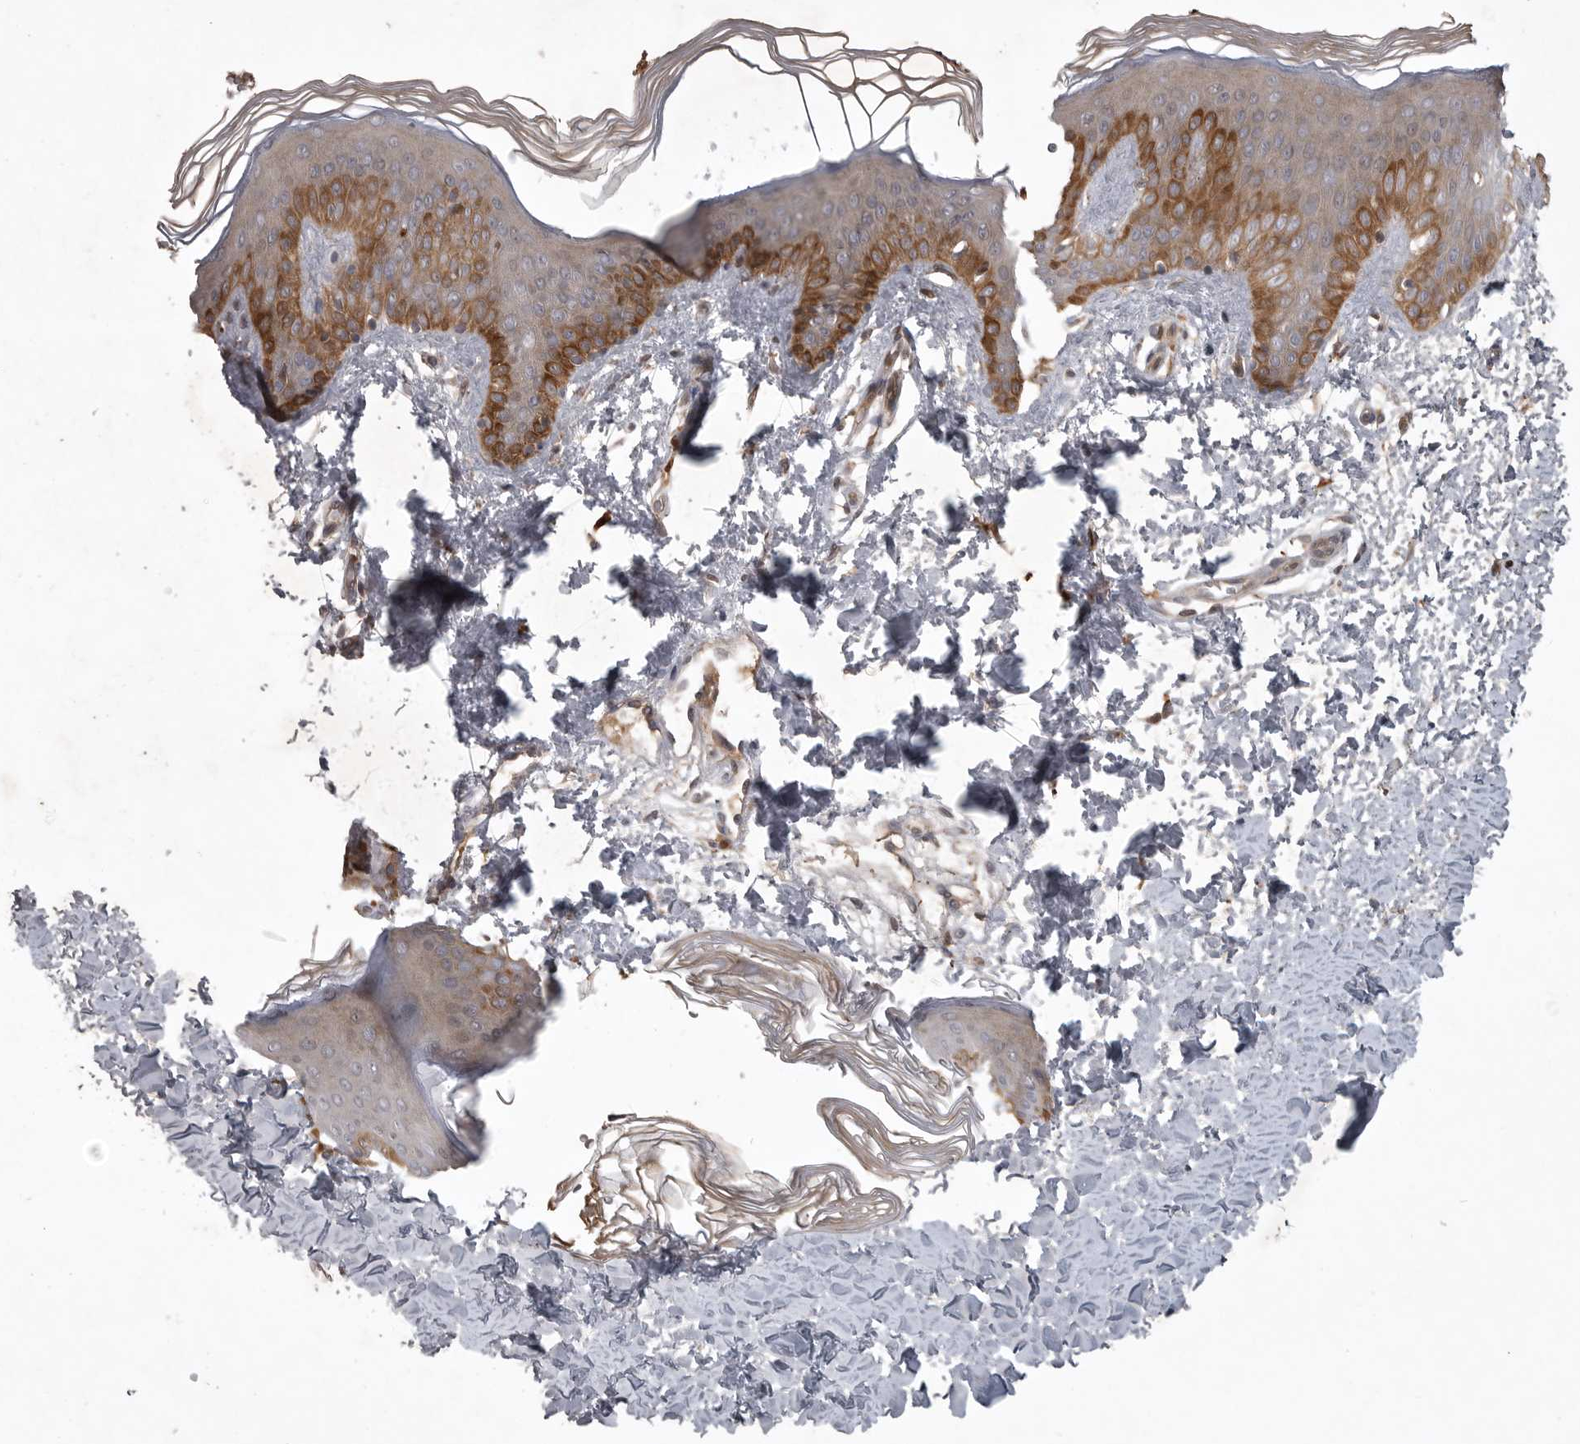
{"staining": {"intensity": "negative", "quantity": "none", "location": "none"}, "tissue": "skin", "cell_type": "Fibroblasts", "image_type": "normal", "snomed": [{"axis": "morphology", "description": "Normal tissue, NOS"}, {"axis": "morphology", "description": "Neoplasm, benign, NOS"}, {"axis": "topography", "description": "Skin"}, {"axis": "topography", "description": "Soft tissue"}], "caption": "Fibroblasts show no significant protein expression in normal skin.", "gene": "GPR31", "patient": {"sex": "male", "age": 26}}